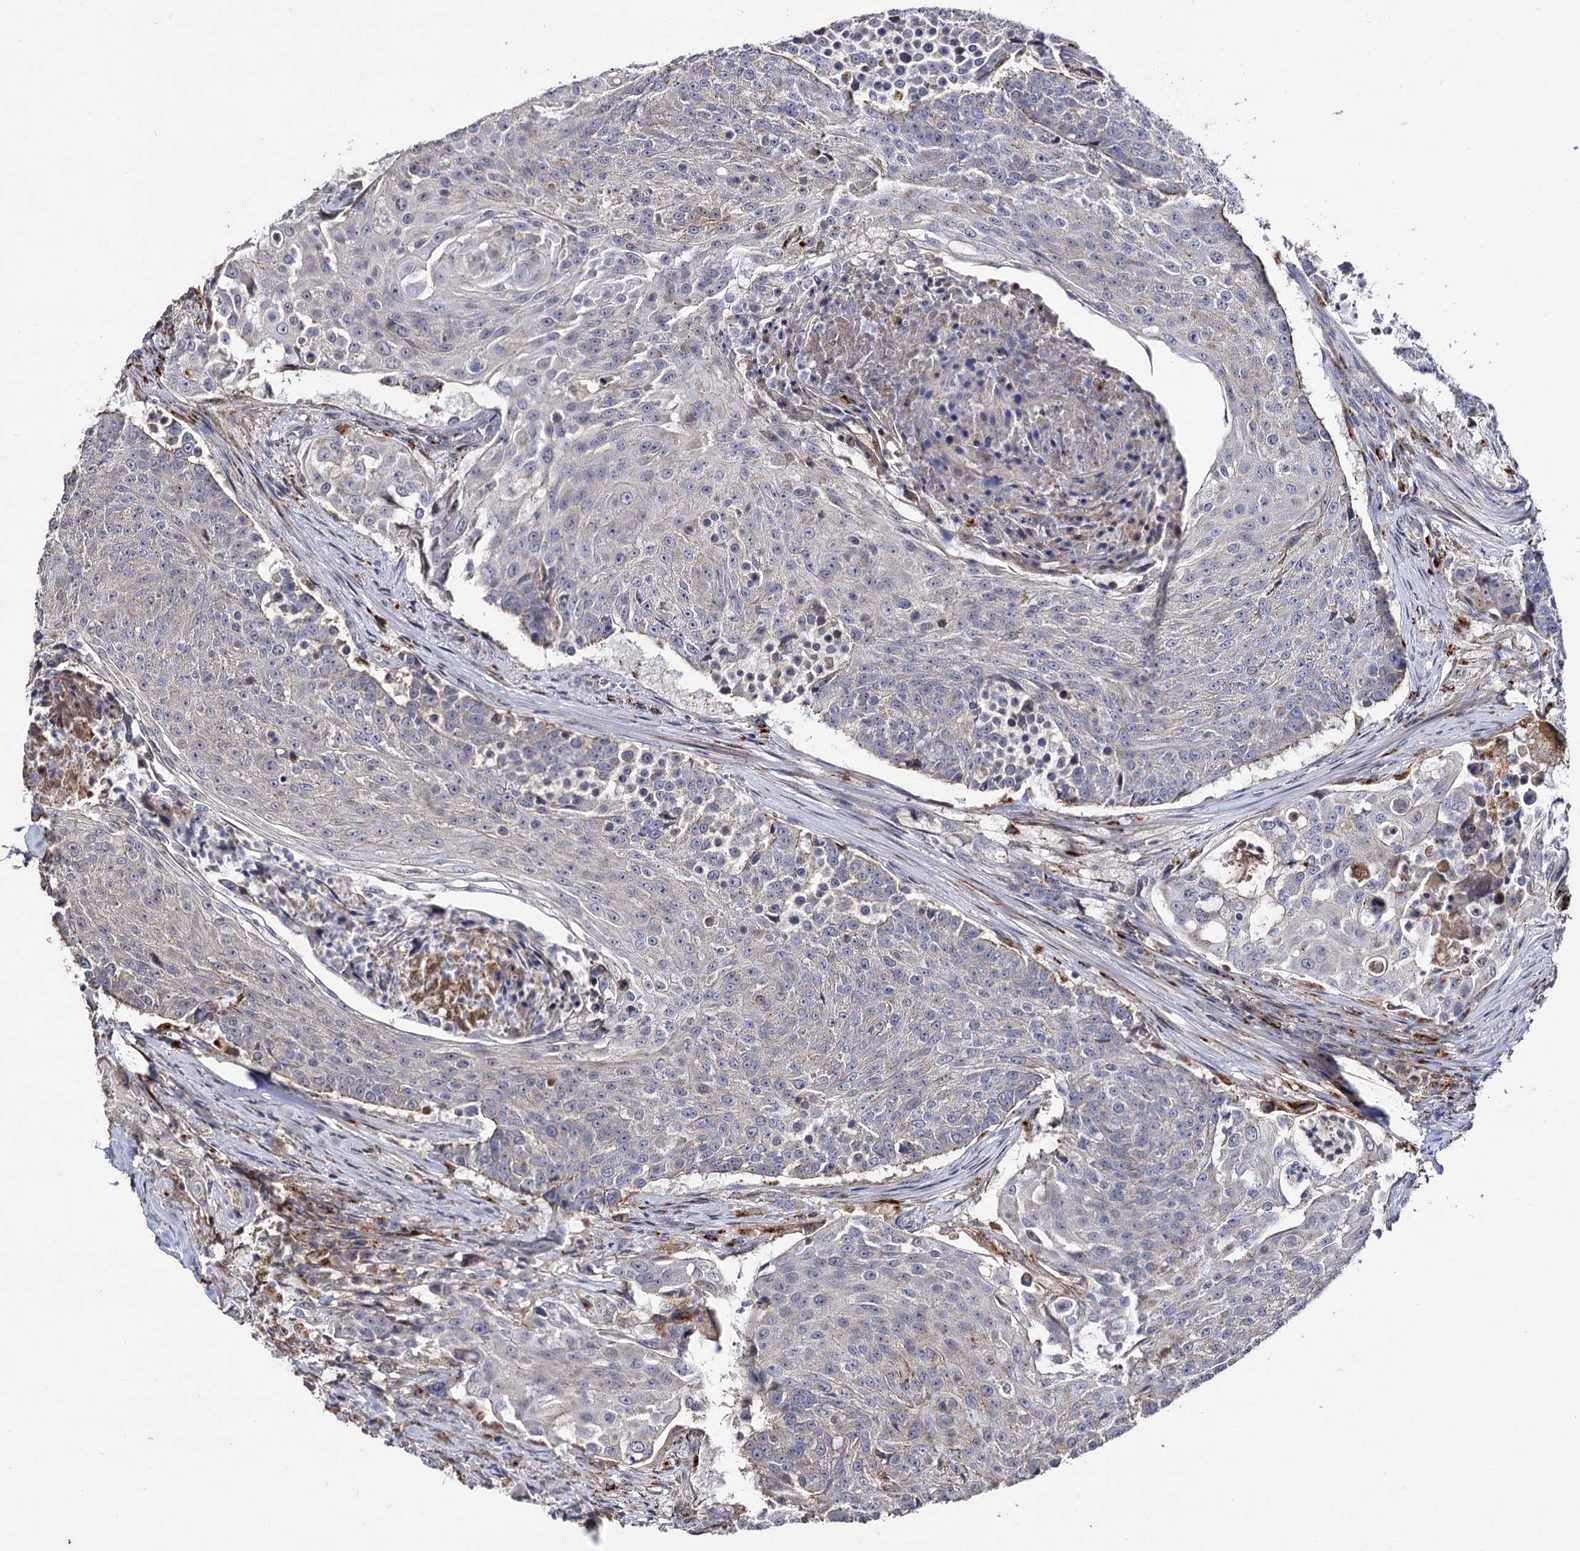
{"staining": {"intensity": "negative", "quantity": "none", "location": "none"}, "tissue": "urothelial cancer", "cell_type": "Tumor cells", "image_type": "cancer", "snomed": [{"axis": "morphology", "description": "Urothelial carcinoma, High grade"}, {"axis": "topography", "description": "Urinary bladder"}], "caption": "Urothelial carcinoma (high-grade) was stained to show a protein in brown. There is no significant staining in tumor cells. (Brightfield microscopy of DAB IHC at high magnification).", "gene": "MICAL2", "patient": {"sex": "female", "age": 63}}